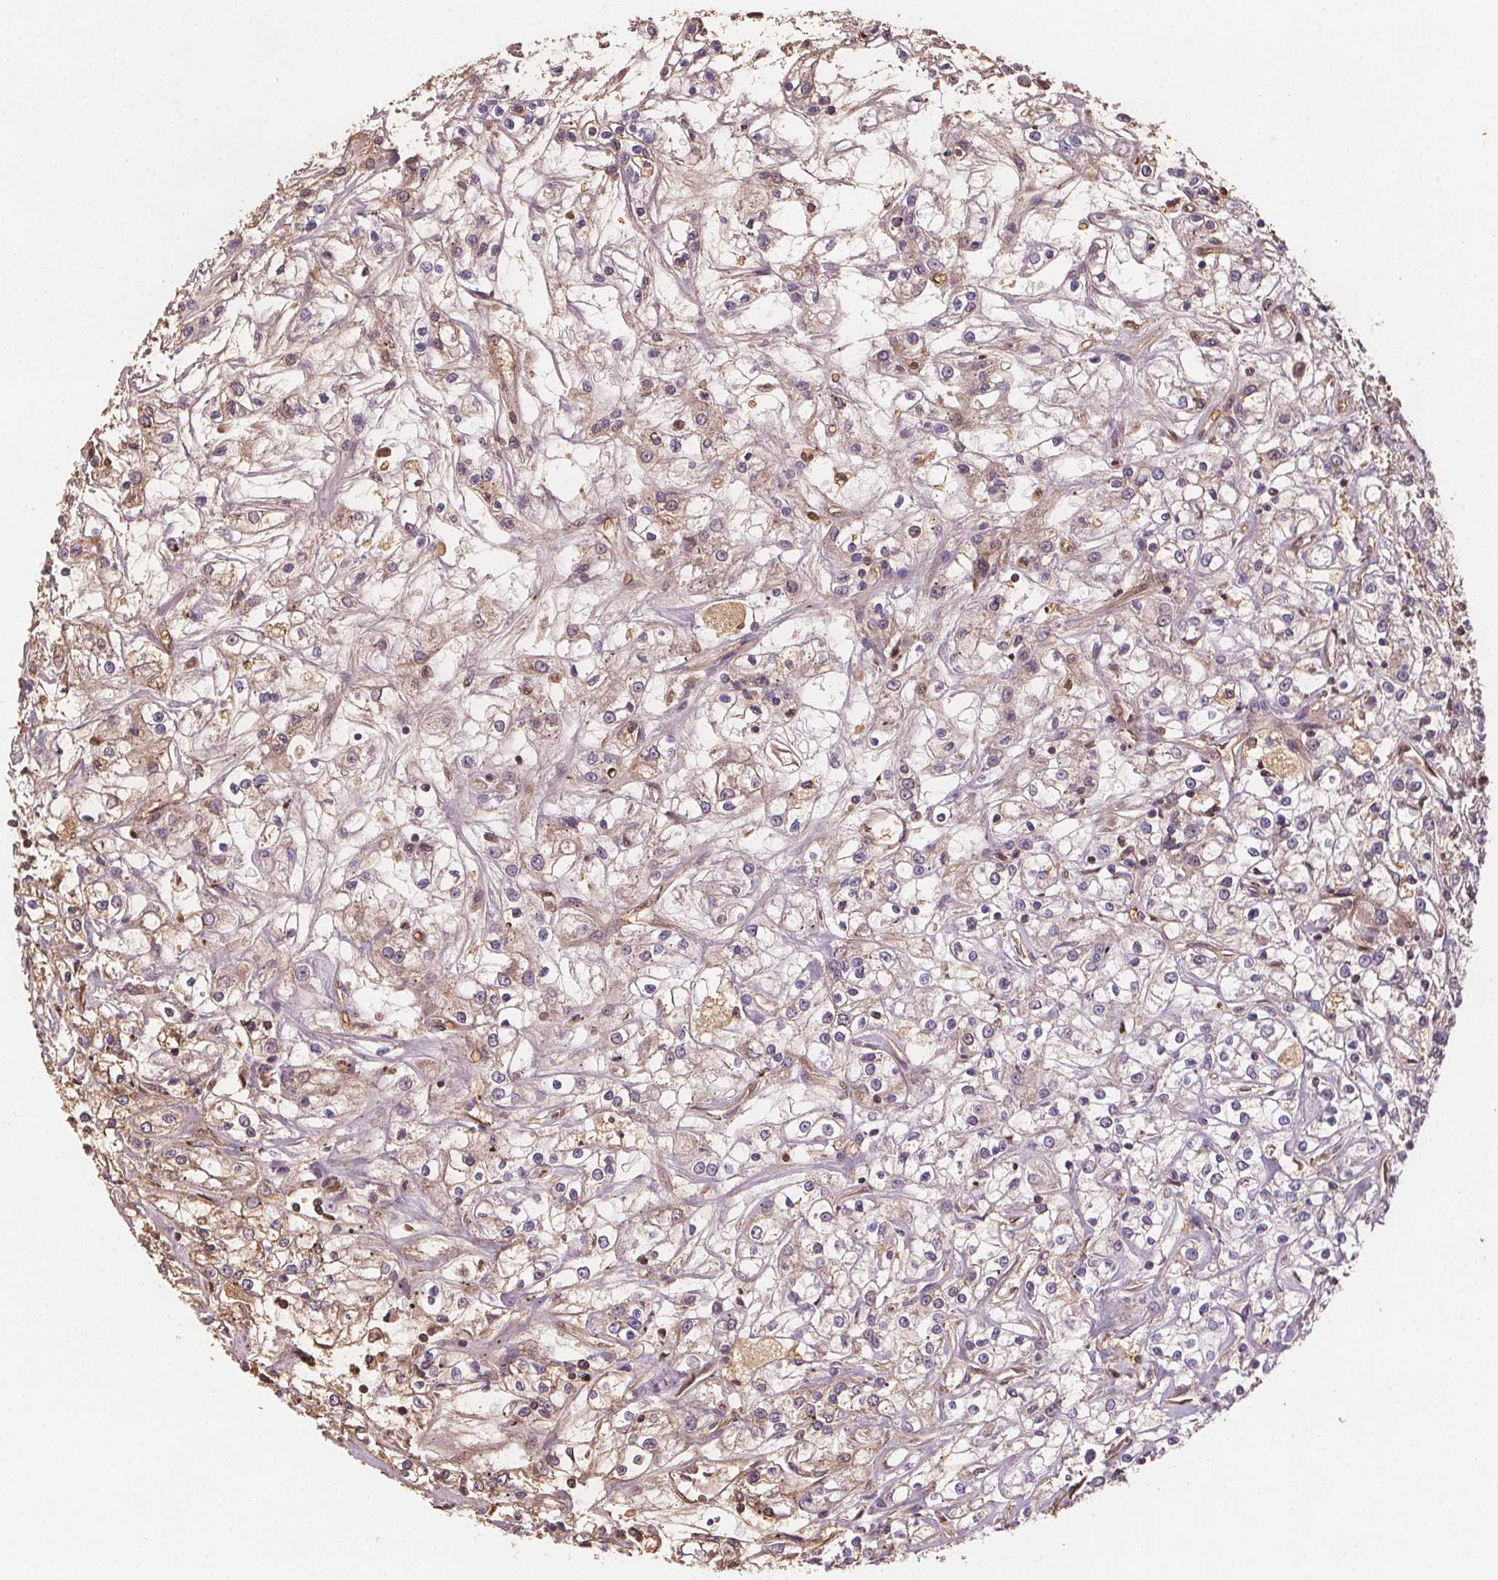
{"staining": {"intensity": "weak", "quantity": "<25%", "location": "cytoplasmic/membranous"}, "tissue": "renal cancer", "cell_type": "Tumor cells", "image_type": "cancer", "snomed": [{"axis": "morphology", "description": "Adenocarcinoma, NOS"}, {"axis": "topography", "description": "Kidney"}], "caption": "Immunohistochemical staining of renal adenocarcinoma shows no significant staining in tumor cells.", "gene": "EIF3D", "patient": {"sex": "female", "age": 59}}